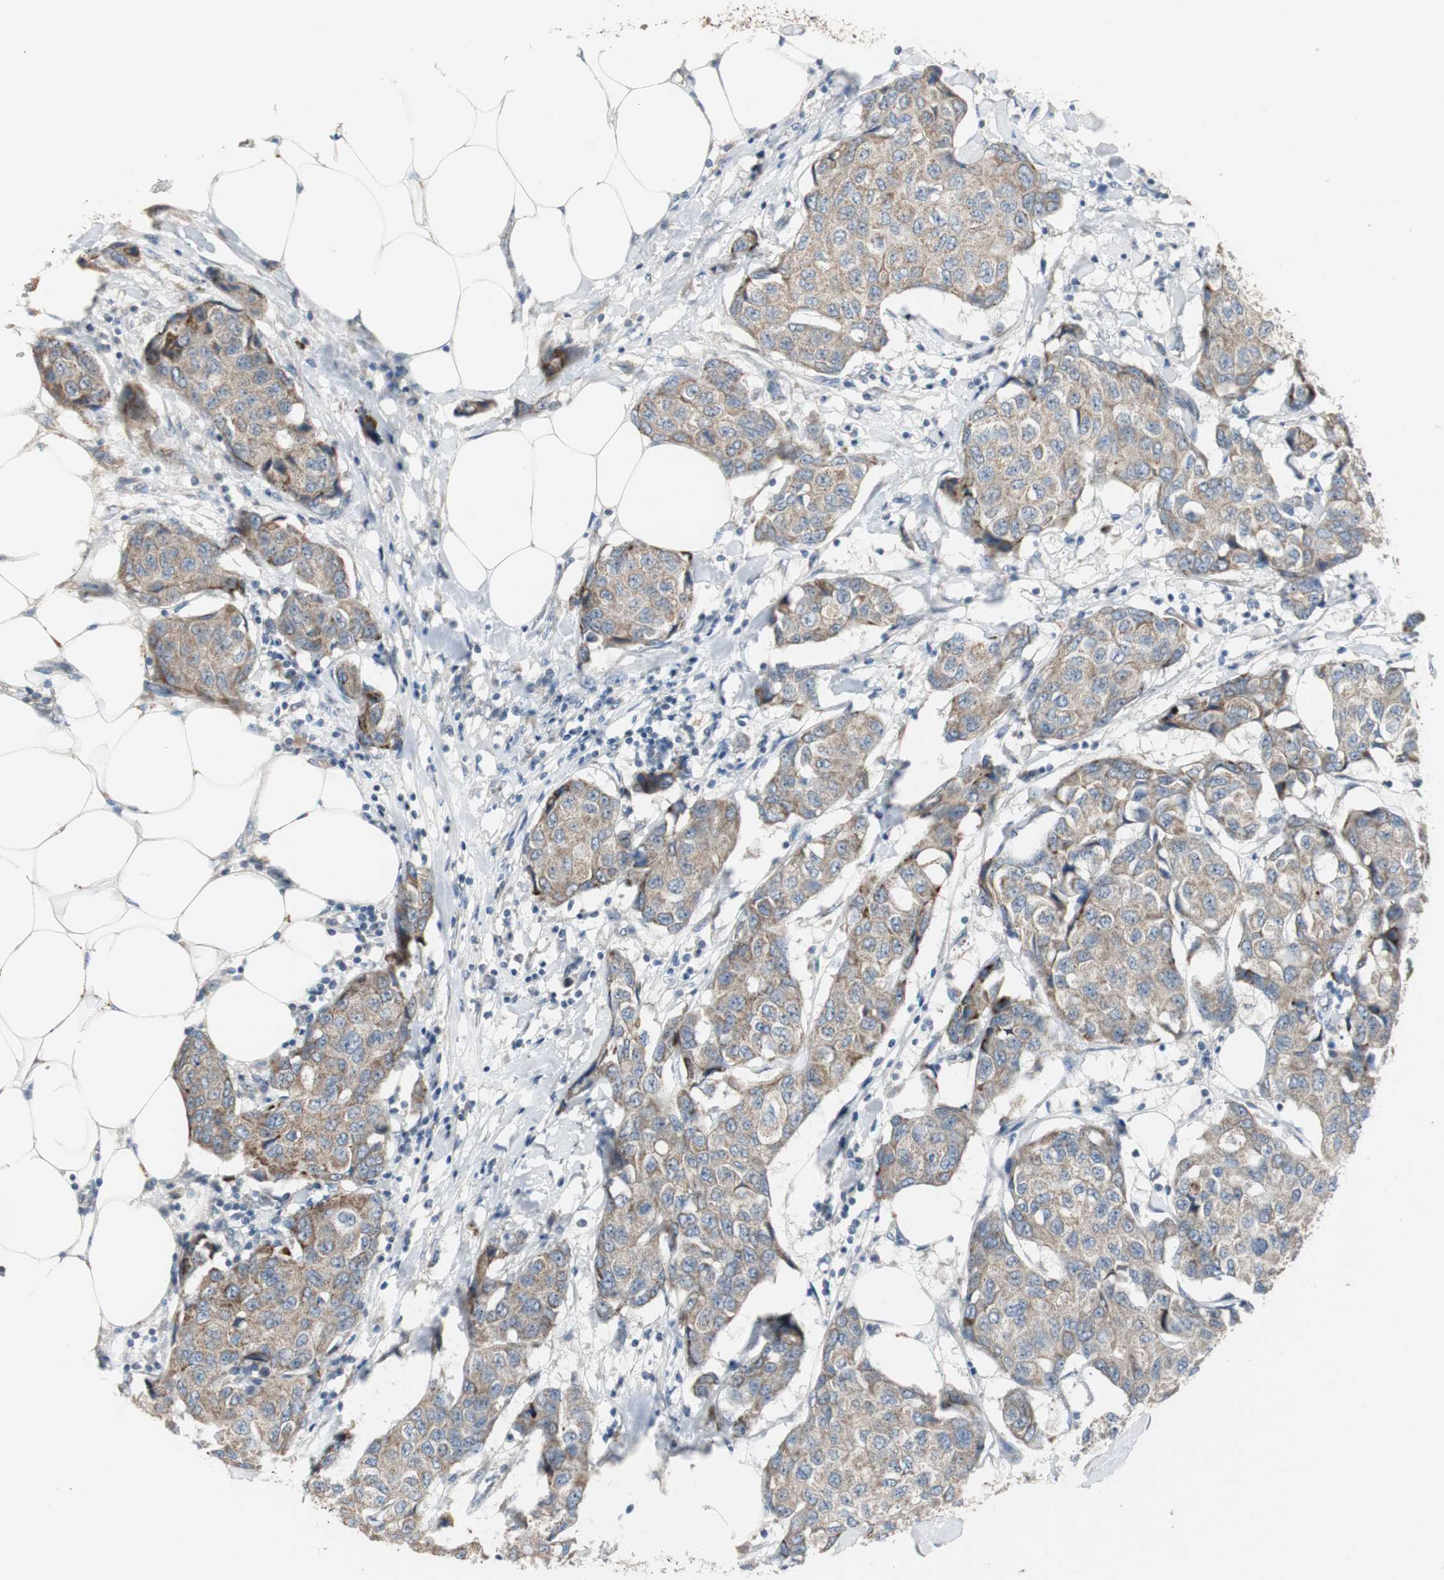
{"staining": {"intensity": "weak", "quantity": ">75%", "location": "cytoplasmic/membranous"}, "tissue": "breast cancer", "cell_type": "Tumor cells", "image_type": "cancer", "snomed": [{"axis": "morphology", "description": "Duct carcinoma"}, {"axis": "topography", "description": "Breast"}], "caption": "Breast intraductal carcinoma stained for a protein (brown) displays weak cytoplasmic/membranous positive positivity in about >75% of tumor cells.", "gene": "MYT1", "patient": {"sex": "female", "age": 80}}